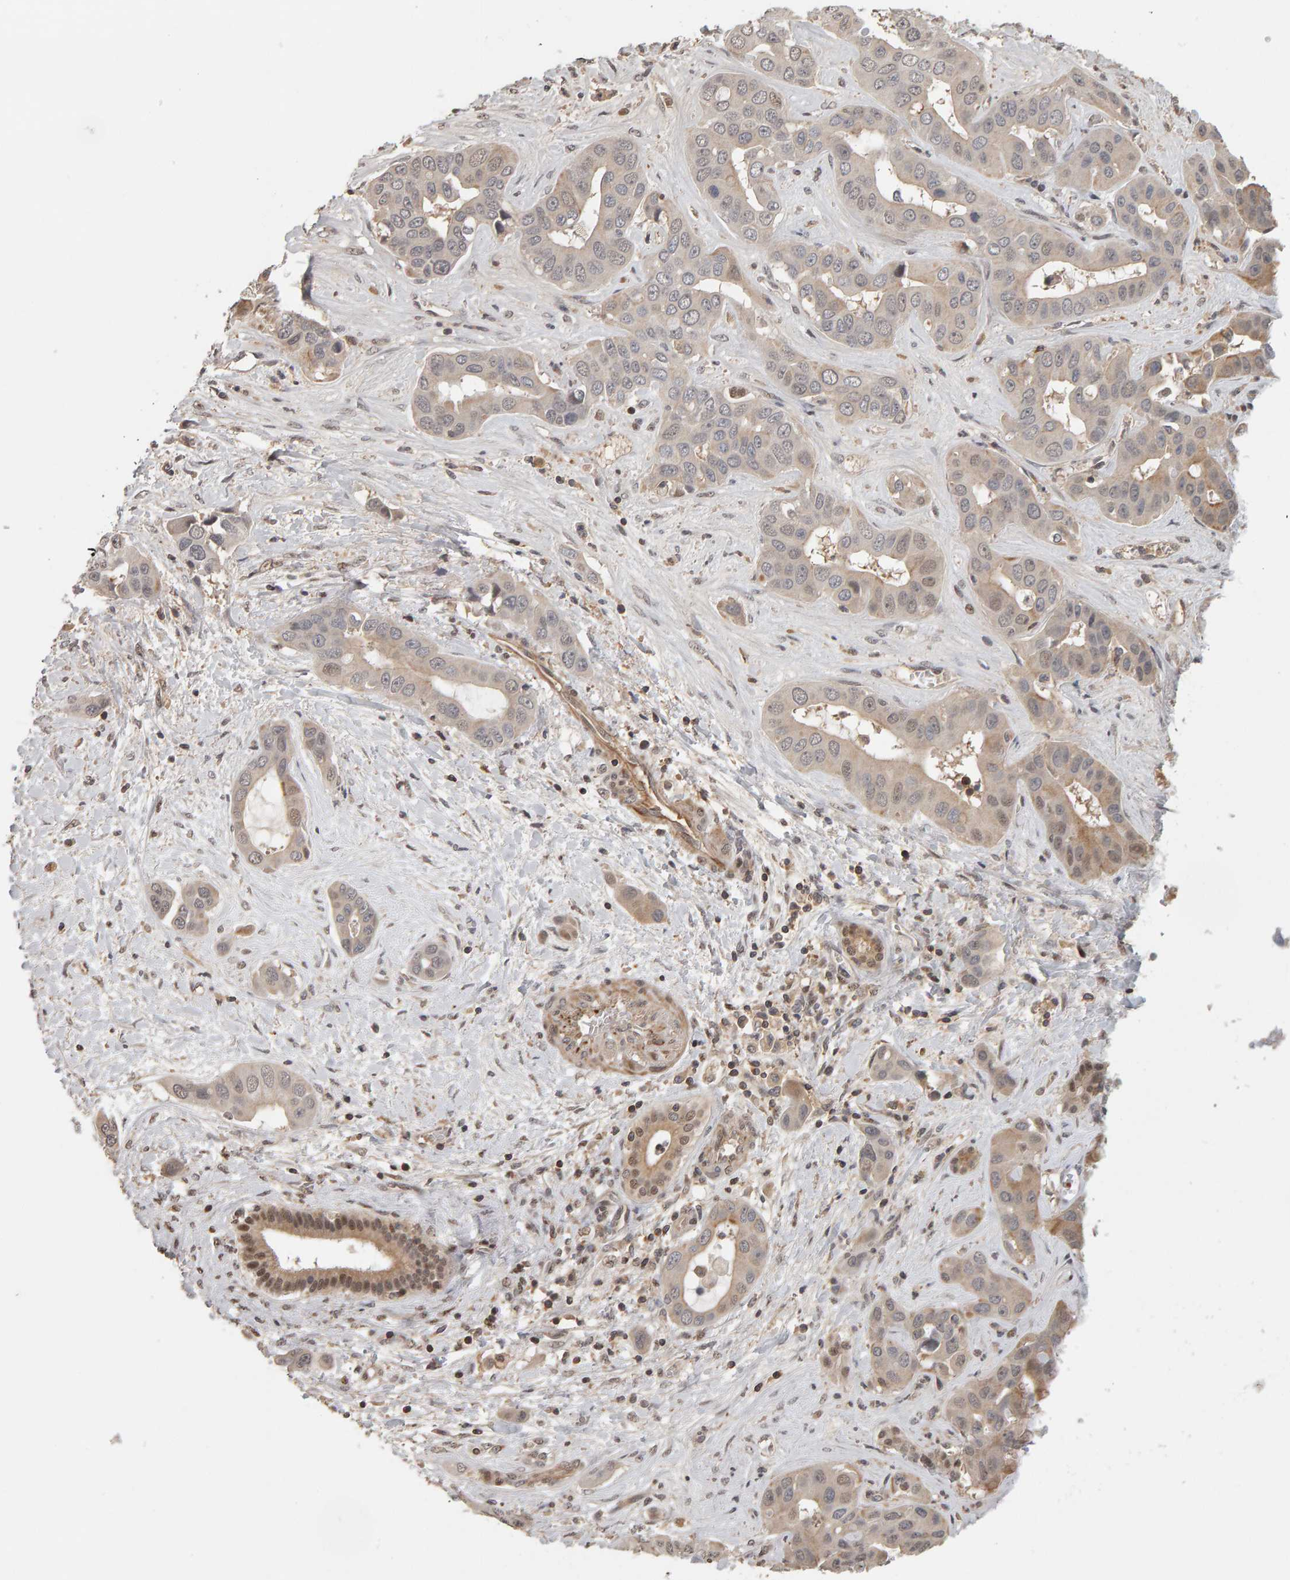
{"staining": {"intensity": "weak", "quantity": "<25%", "location": "cytoplasmic/membranous,nuclear"}, "tissue": "liver cancer", "cell_type": "Tumor cells", "image_type": "cancer", "snomed": [{"axis": "morphology", "description": "Cholangiocarcinoma"}, {"axis": "topography", "description": "Liver"}], "caption": "The IHC micrograph has no significant staining in tumor cells of liver cholangiocarcinoma tissue.", "gene": "TEFM", "patient": {"sex": "female", "age": 52}}